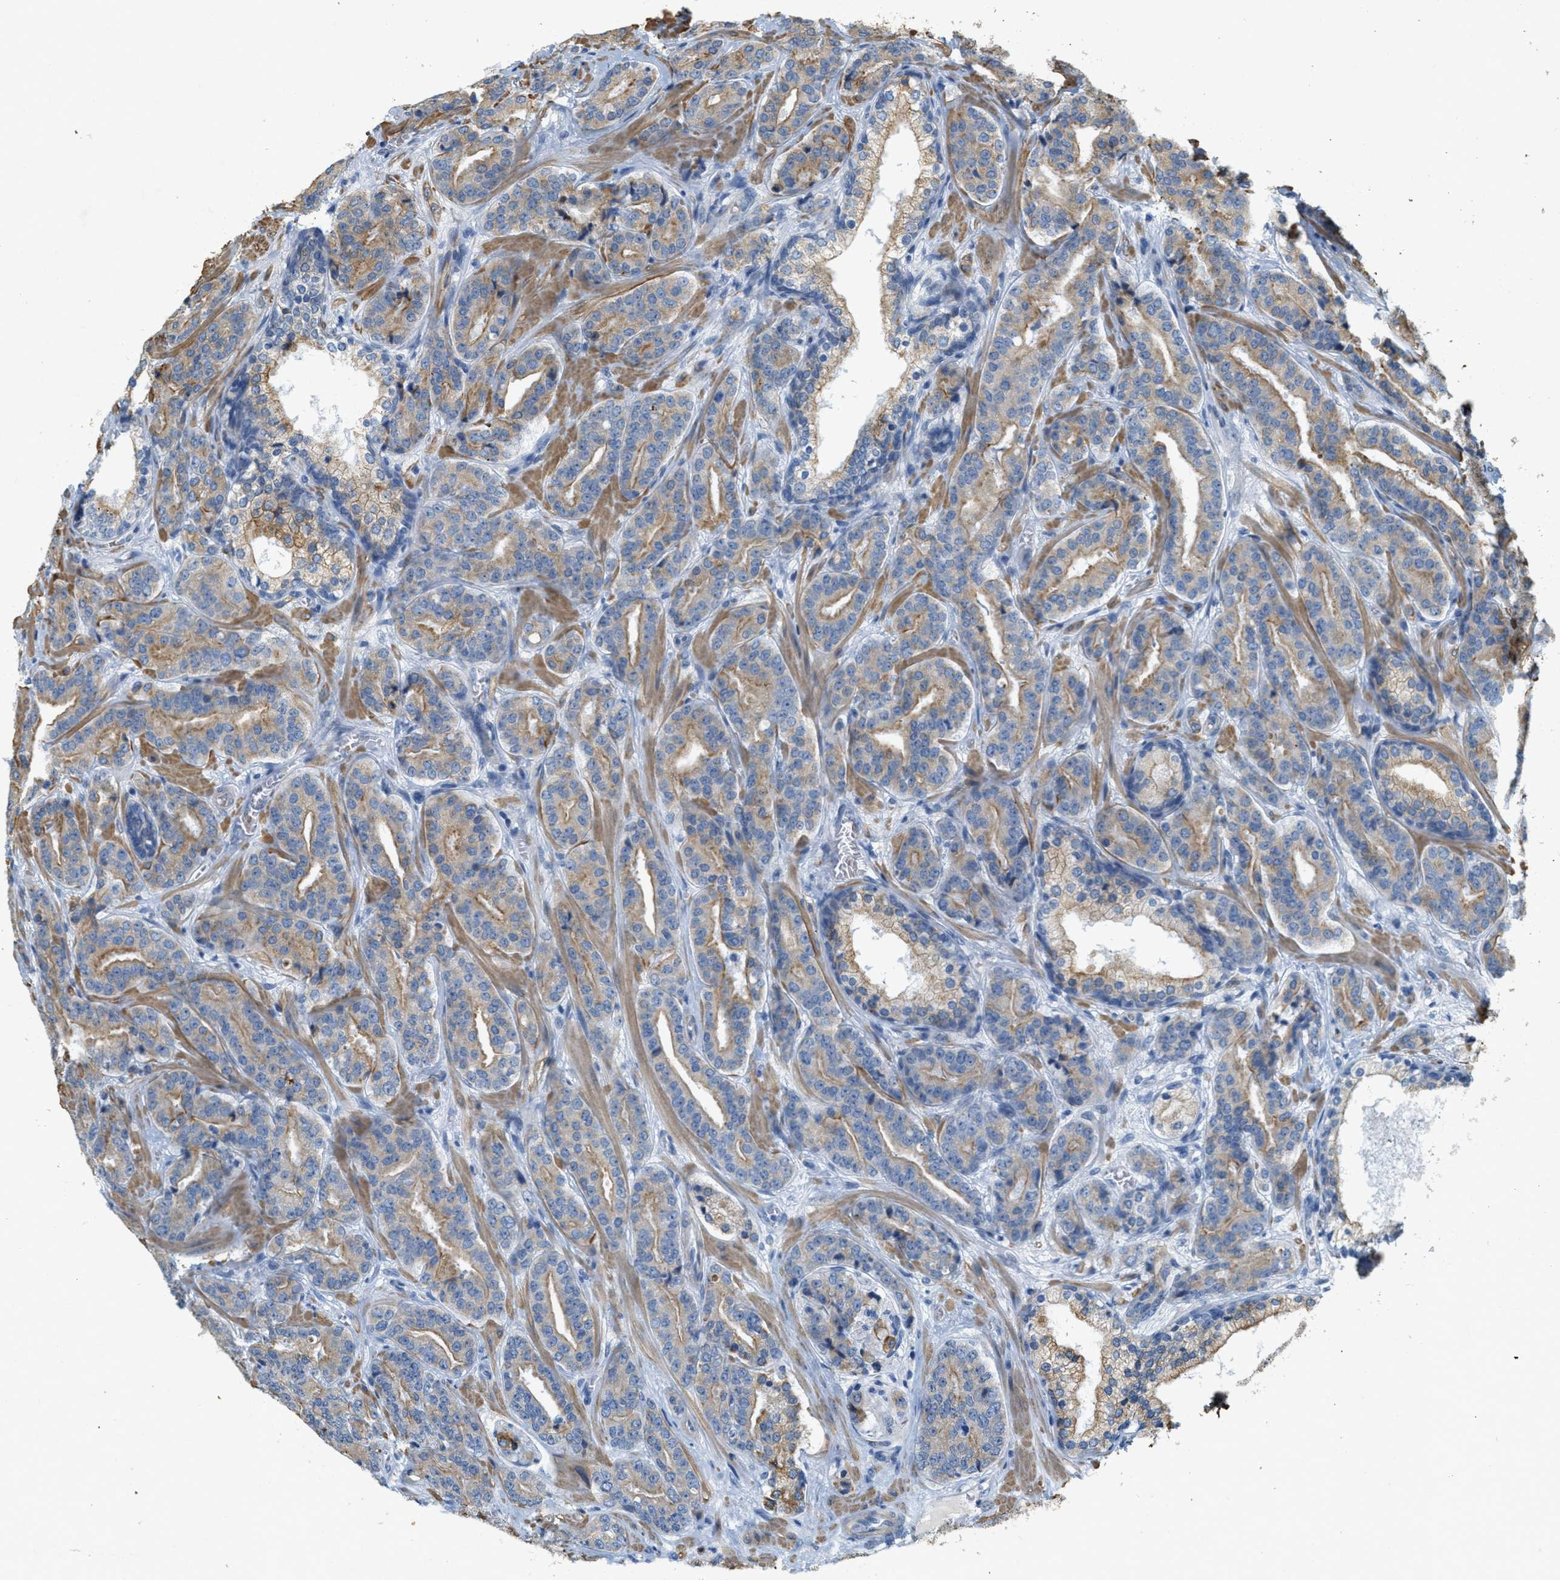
{"staining": {"intensity": "moderate", "quantity": ">75%", "location": "cytoplasmic/membranous"}, "tissue": "prostate cancer", "cell_type": "Tumor cells", "image_type": "cancer", "snomed": [{"axis": "morphology", "description": "Adenocarcinoma, High grade"}, {"axis": "topography", "description": "Prostate"}], "caption": "Protein analysis of prostate high-grade adenocarcinoma tissue reveals moderate cytoplasmic/membranous expression in about >75% of tumor cells.", "gene": "MRS2", "patient": {"sex": "male", "age": 60}}